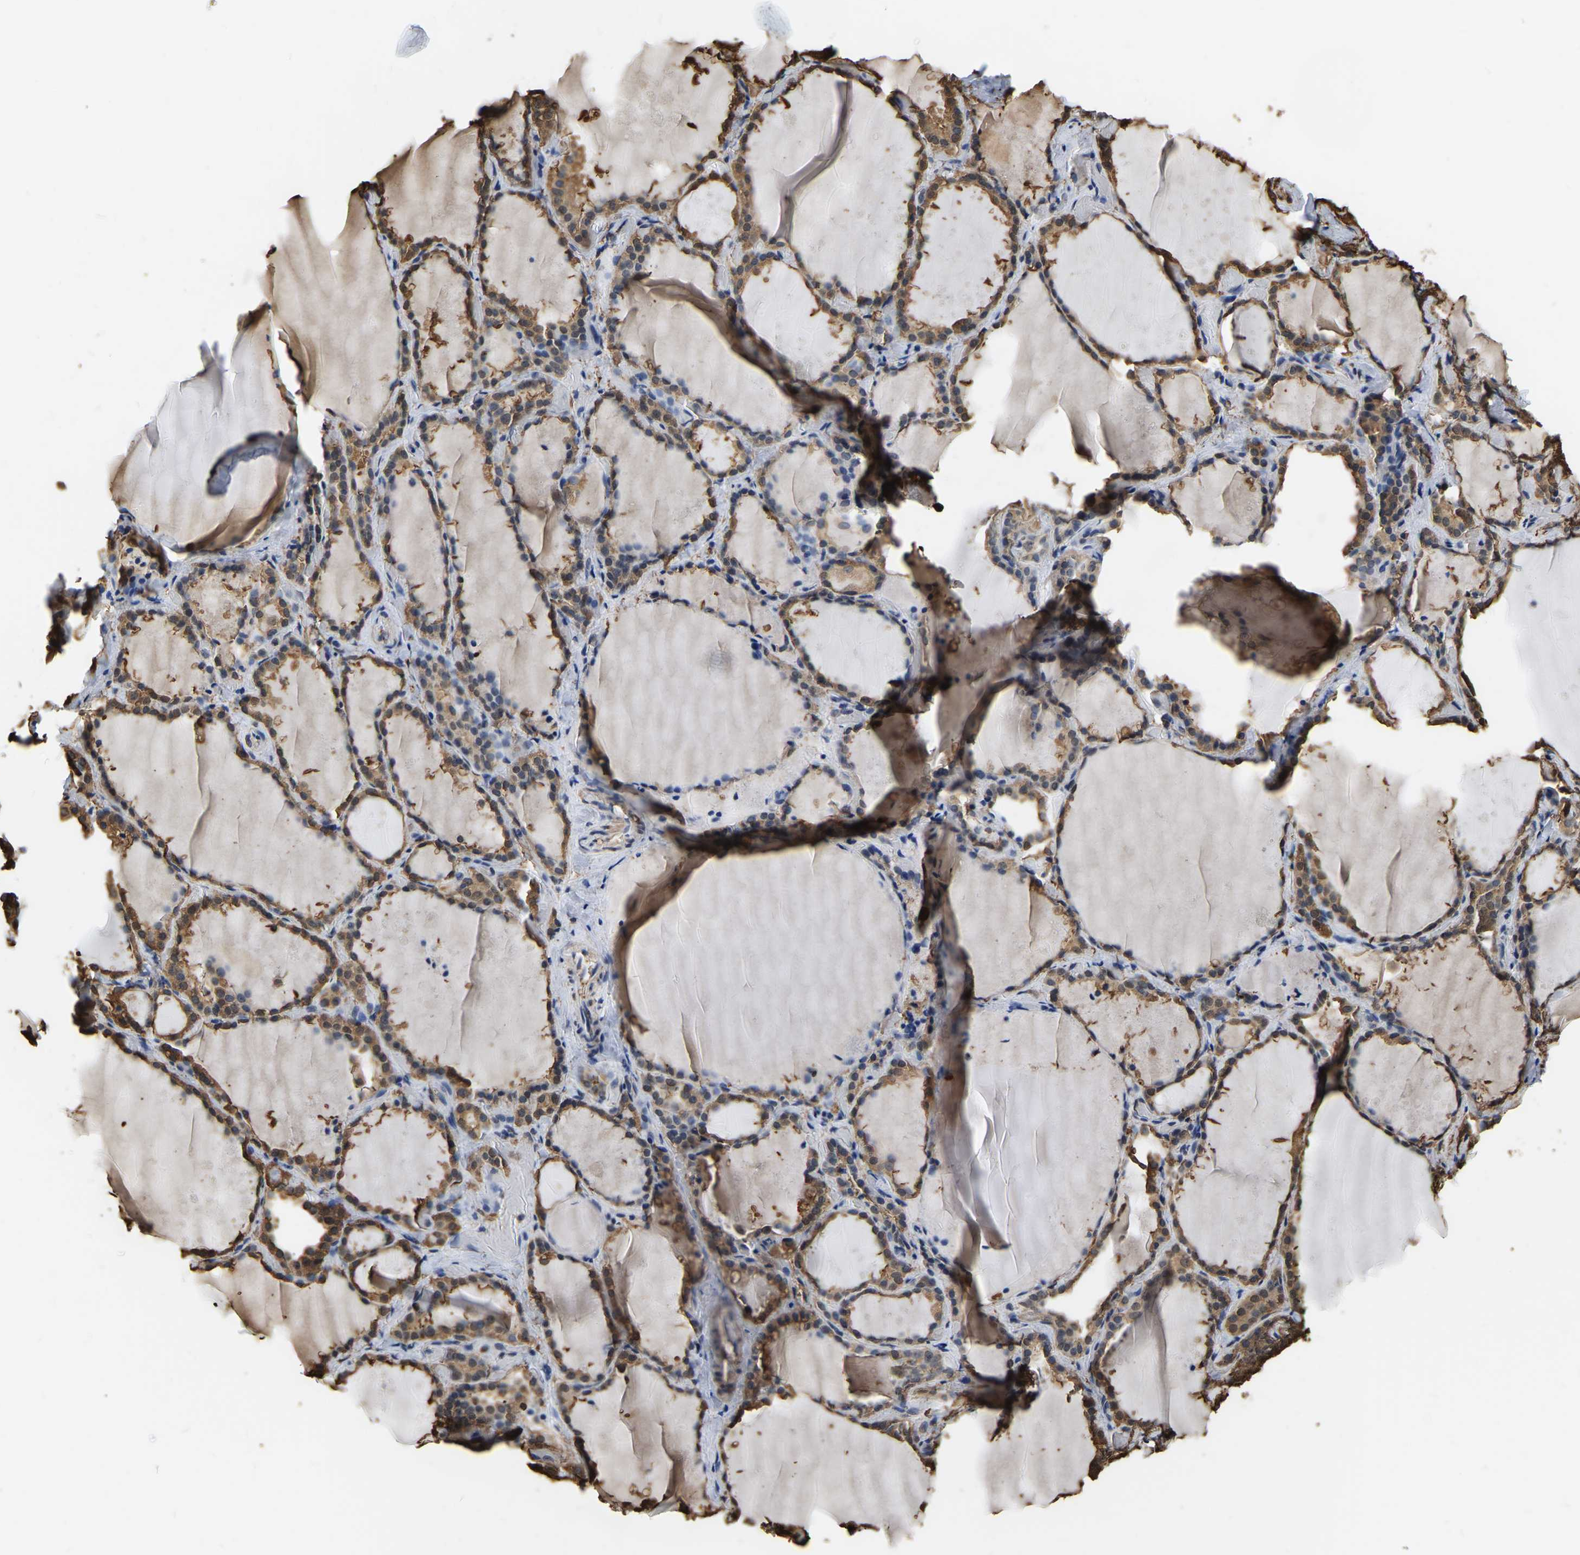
{"staining": {"intensity": "moderate", "quantity": ">75%", "location": "cytoplasmic/membranous"}, "tissue": "thyroid gland", "cell_type": "Glandular cells", "image_type": "normal", "snomed": [{"axis": "morphology", "description": "Normal tissue, NOS"}, {"axis": "topography", "description": "Thyroid gland"}], "caption": "Immunohistochemistry of benign thyroid gland displays medium levels of moderate cytoplasmic/membranous positivity in about >75% of glandular cells.", "gene": "LDHB", "patient": {"sex": "female", "age": 44}}